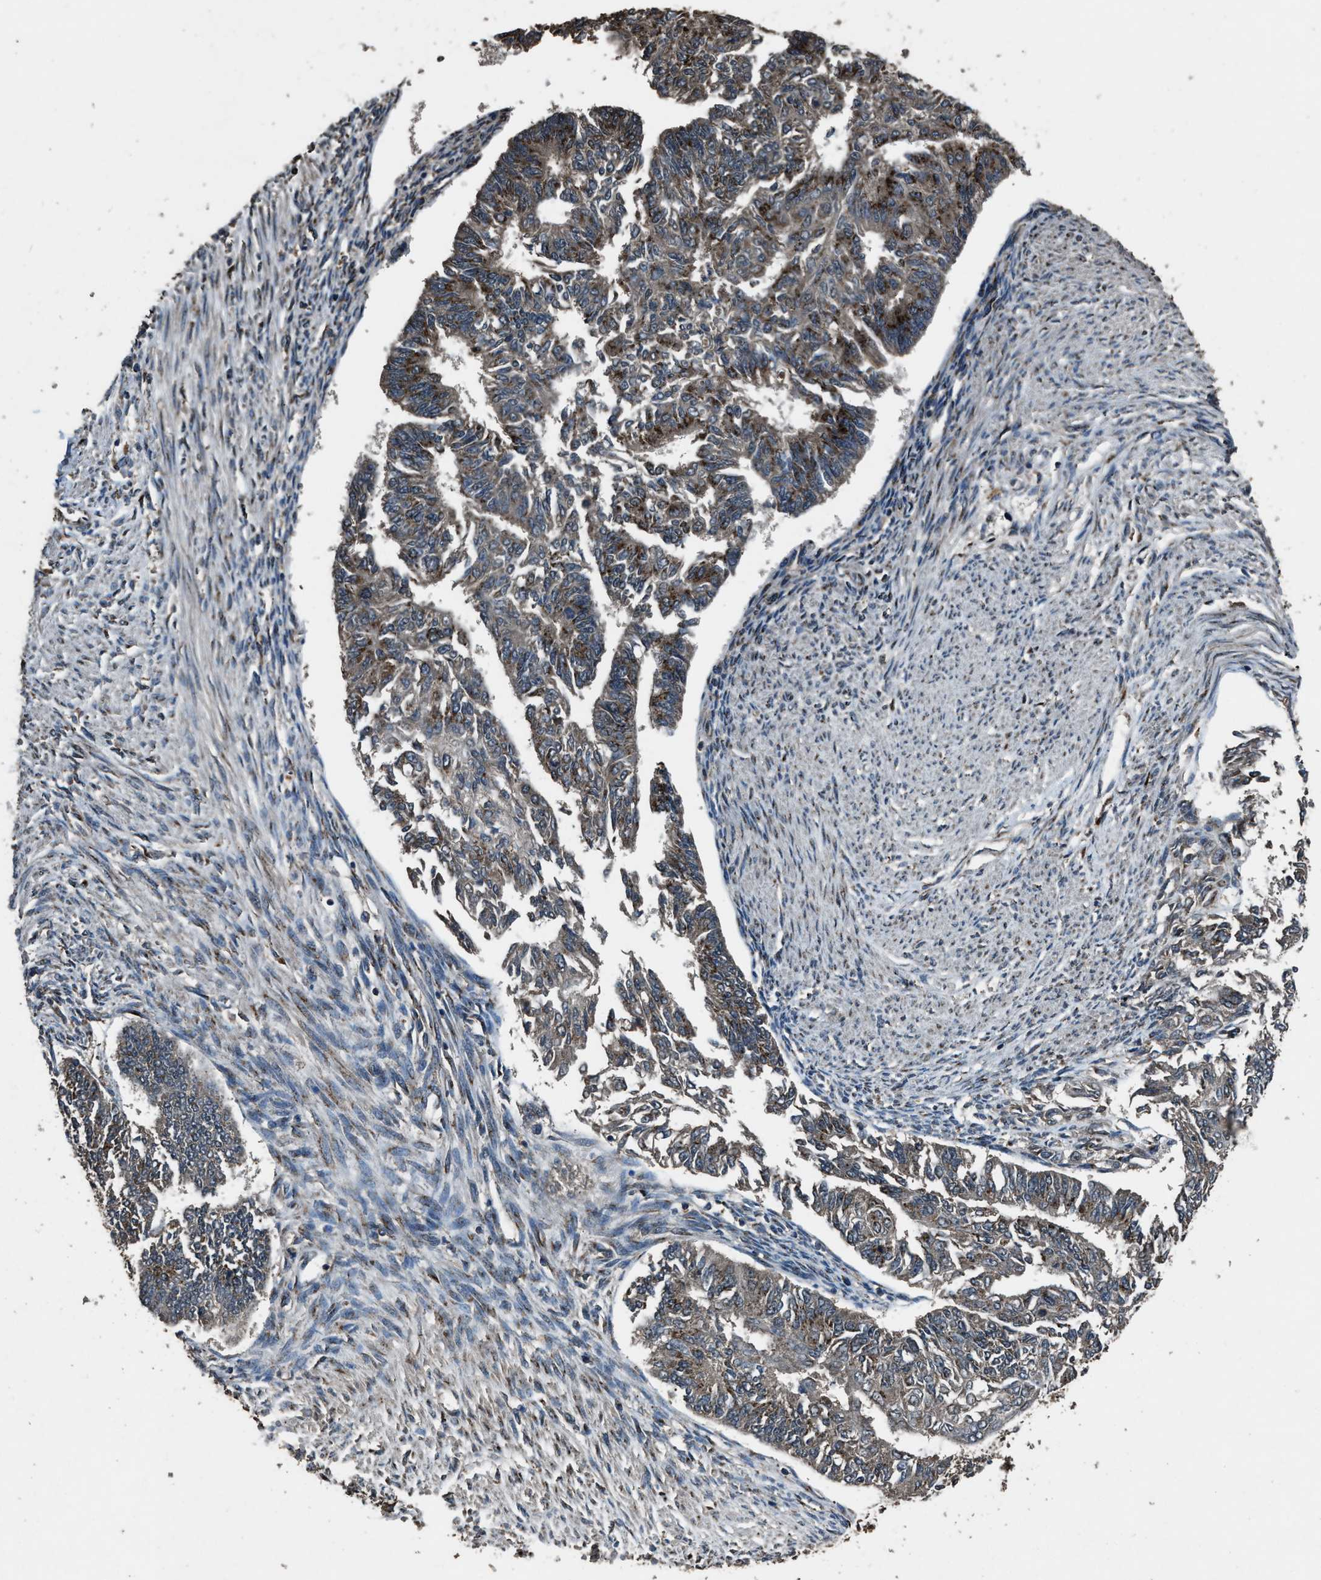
{"staining": {"intensity": "moderate", "quantity": "25%-75%", "location": "cytoplasmic/membranous"}, "tissue": "endometrial cancer", "cell_type": "Tumor cells", "image_type": "cancer", "snomed": [{"axis": "morphology", "description": "Adenocarcinoma, NOS"}, {"axis": "topography", "description": "Endometrium"}], "caption": "Endometrial cancer was stained to show a protein in brown. There is medium levels of moderate cytoplasmic/membranous expression in approximately 25%-75% of tumor cells. (Brightfield microscopy of DAB IHC at high magnification).", "gene": "SLC38A10", "patient": {"sex": "female", "age": 32}}